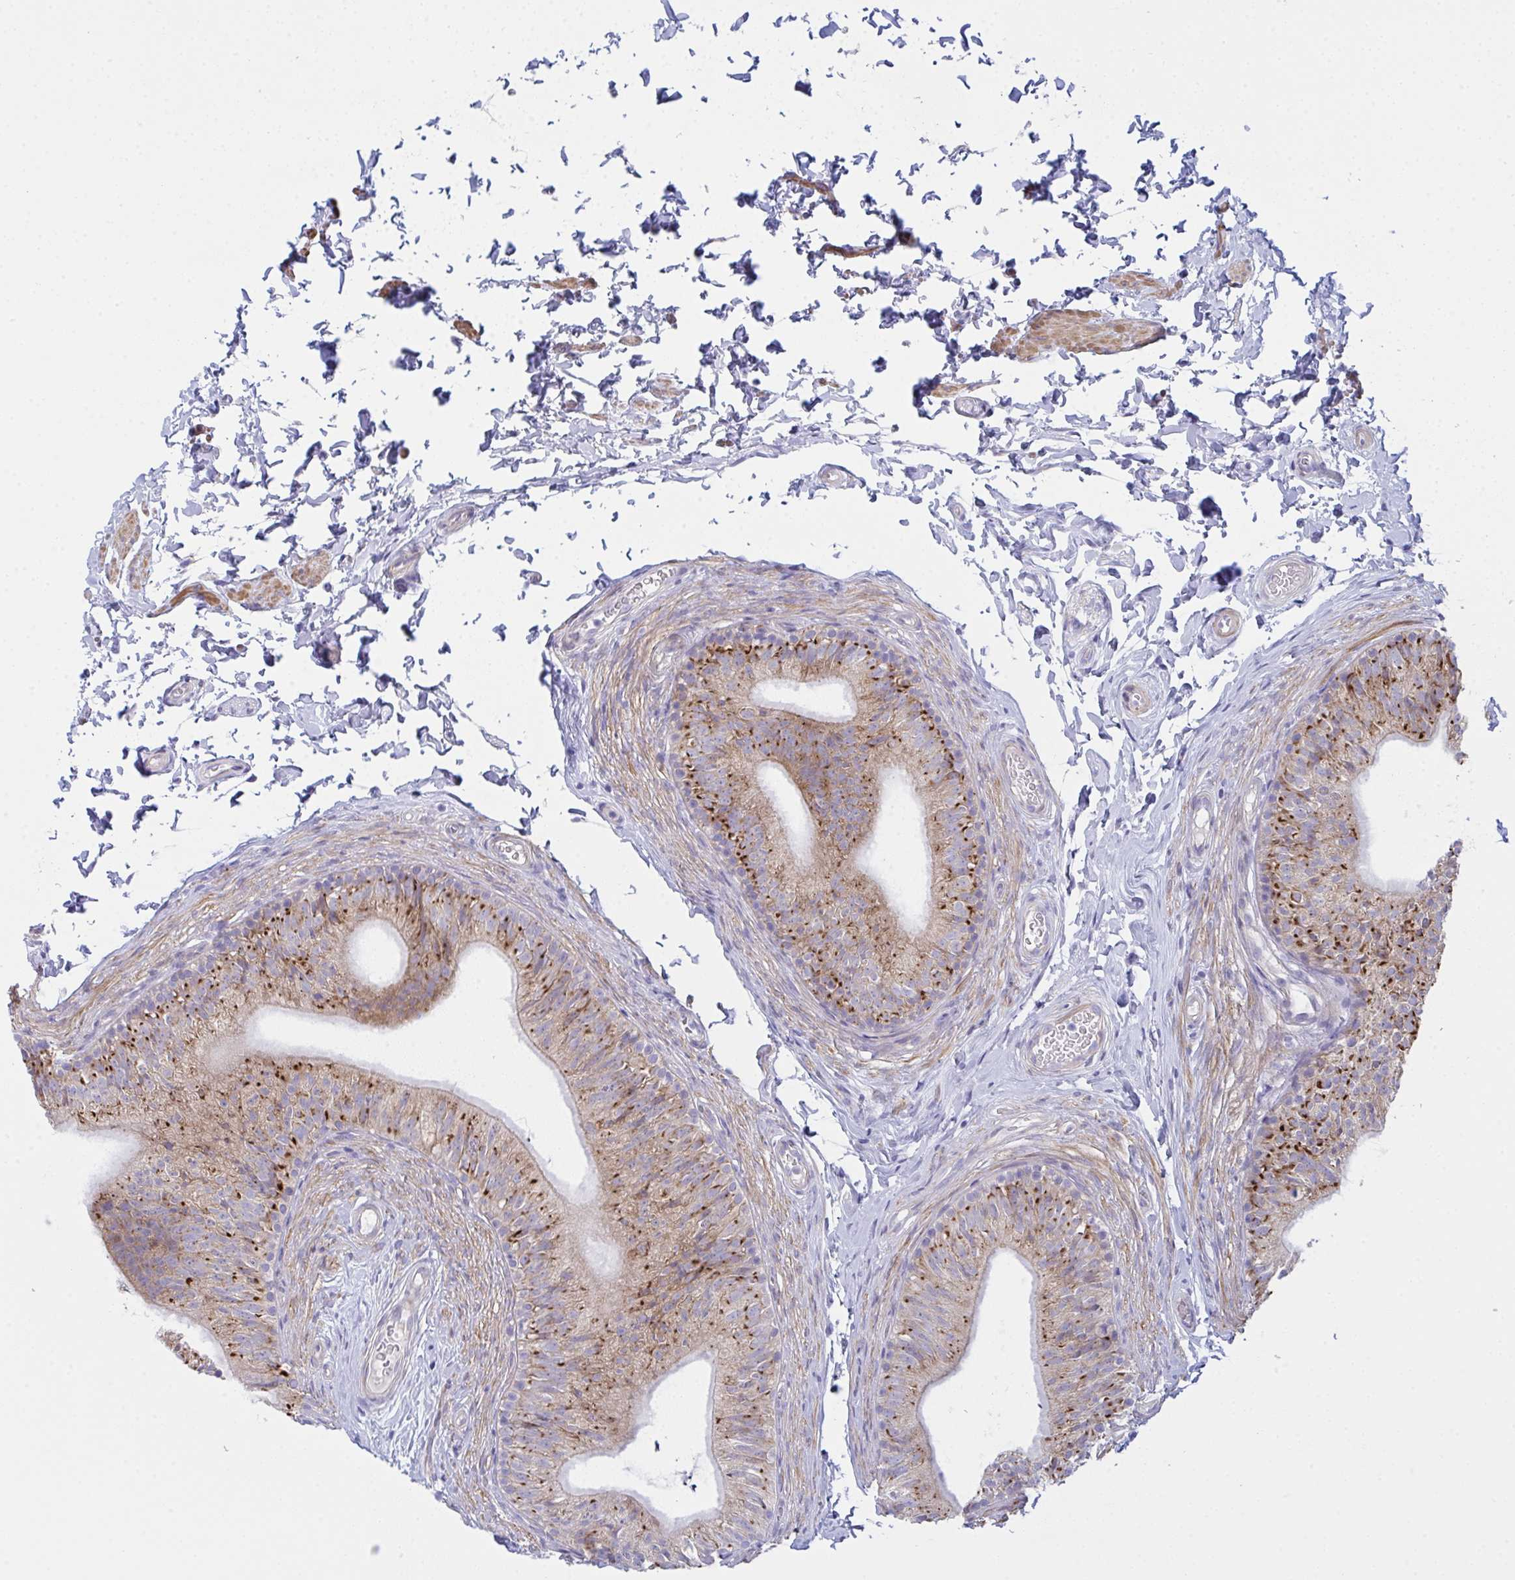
{"staining": {"intensity": "moderate", "quantity": ">75%", "location": "cytoplasmic/membranous"}, "tissue": "epididymis", "cell_type": "Glandular cells", "image_type": "normal", "snomed": [{"axis": "morphology", "description": "Normal tissue, NOS"}, {"axis": "topography", "description": "Epididymis, spermatic cord, NOS"}, {"axis": "topography", "description": "Epididymis"}, {"axis": "topography", "description": "Peripheral nerve tissue"}], "caption": "IHC staining of benign epididymis, which reveals medium levels of moderate cytoplasmic/membranous staining in about >75% of glandular cells indicating moderate cytoplasmic/membranous protein staining. The staining was performed using DAB (brown) for protein detection and nuclei were counterstained in hematoxylin (blue).", "gene": "CEP170B", "patient": {"sex": "male", "age": 29}}